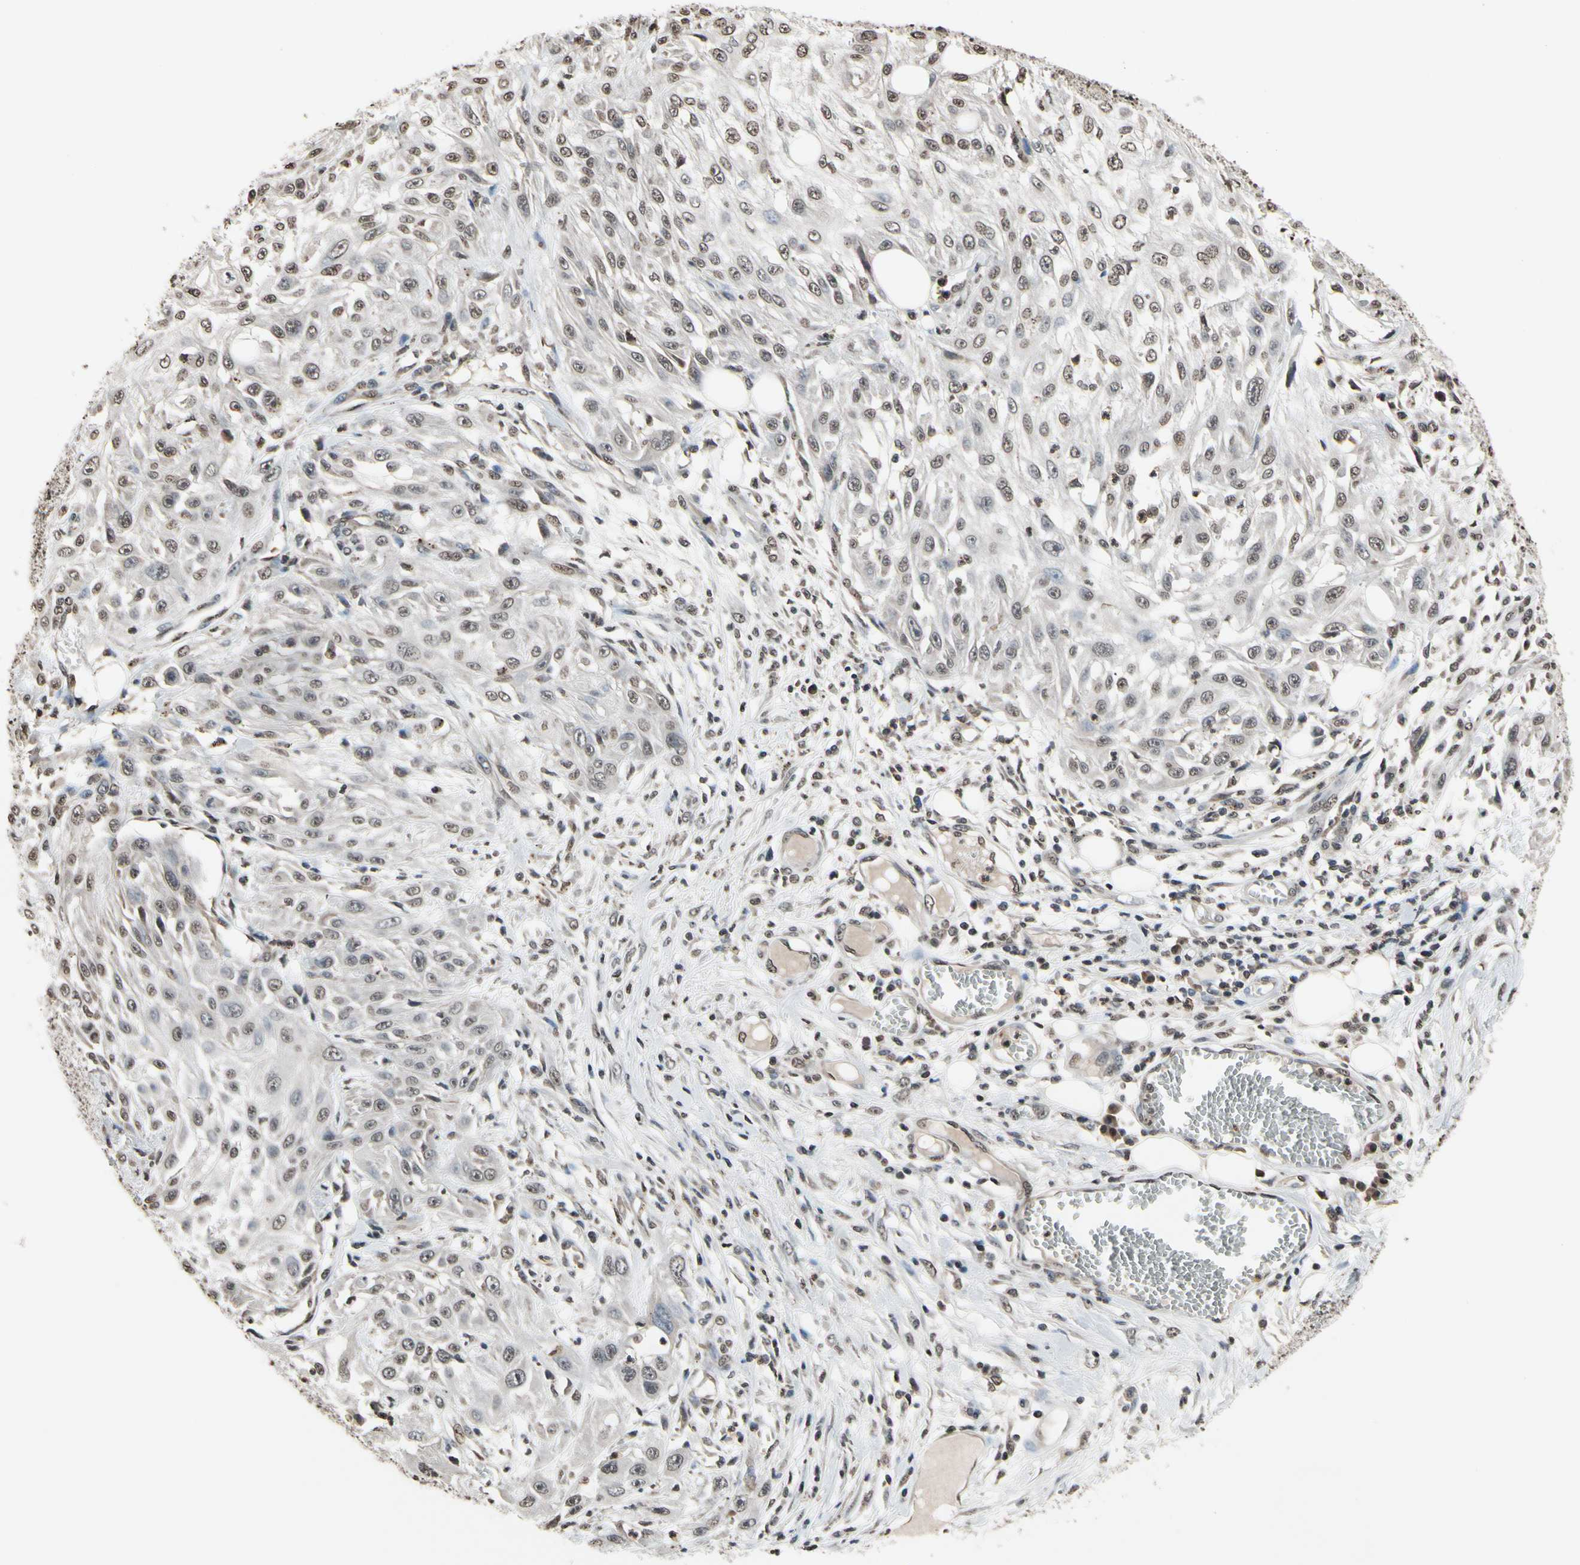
{"staining": {"intensity": "negative", "quantity": "none", "location": "none"}, "tissue": "skin cancer", "cell_type": "Tumor cells", "image_type": "cancer", "snomed": [{"axis": "morphology", "description": "Squamous cell carcinoma, NOS"}, {"axis": "topography", "description": "Skin"}], "caption": "Immunohistochemistry histopathology image of human skin cancer stained for a protein (brown), which displays no positivity in tumor cells.", "gene": "HIPK2", "patient": {"sex": "male", "age": 75}}